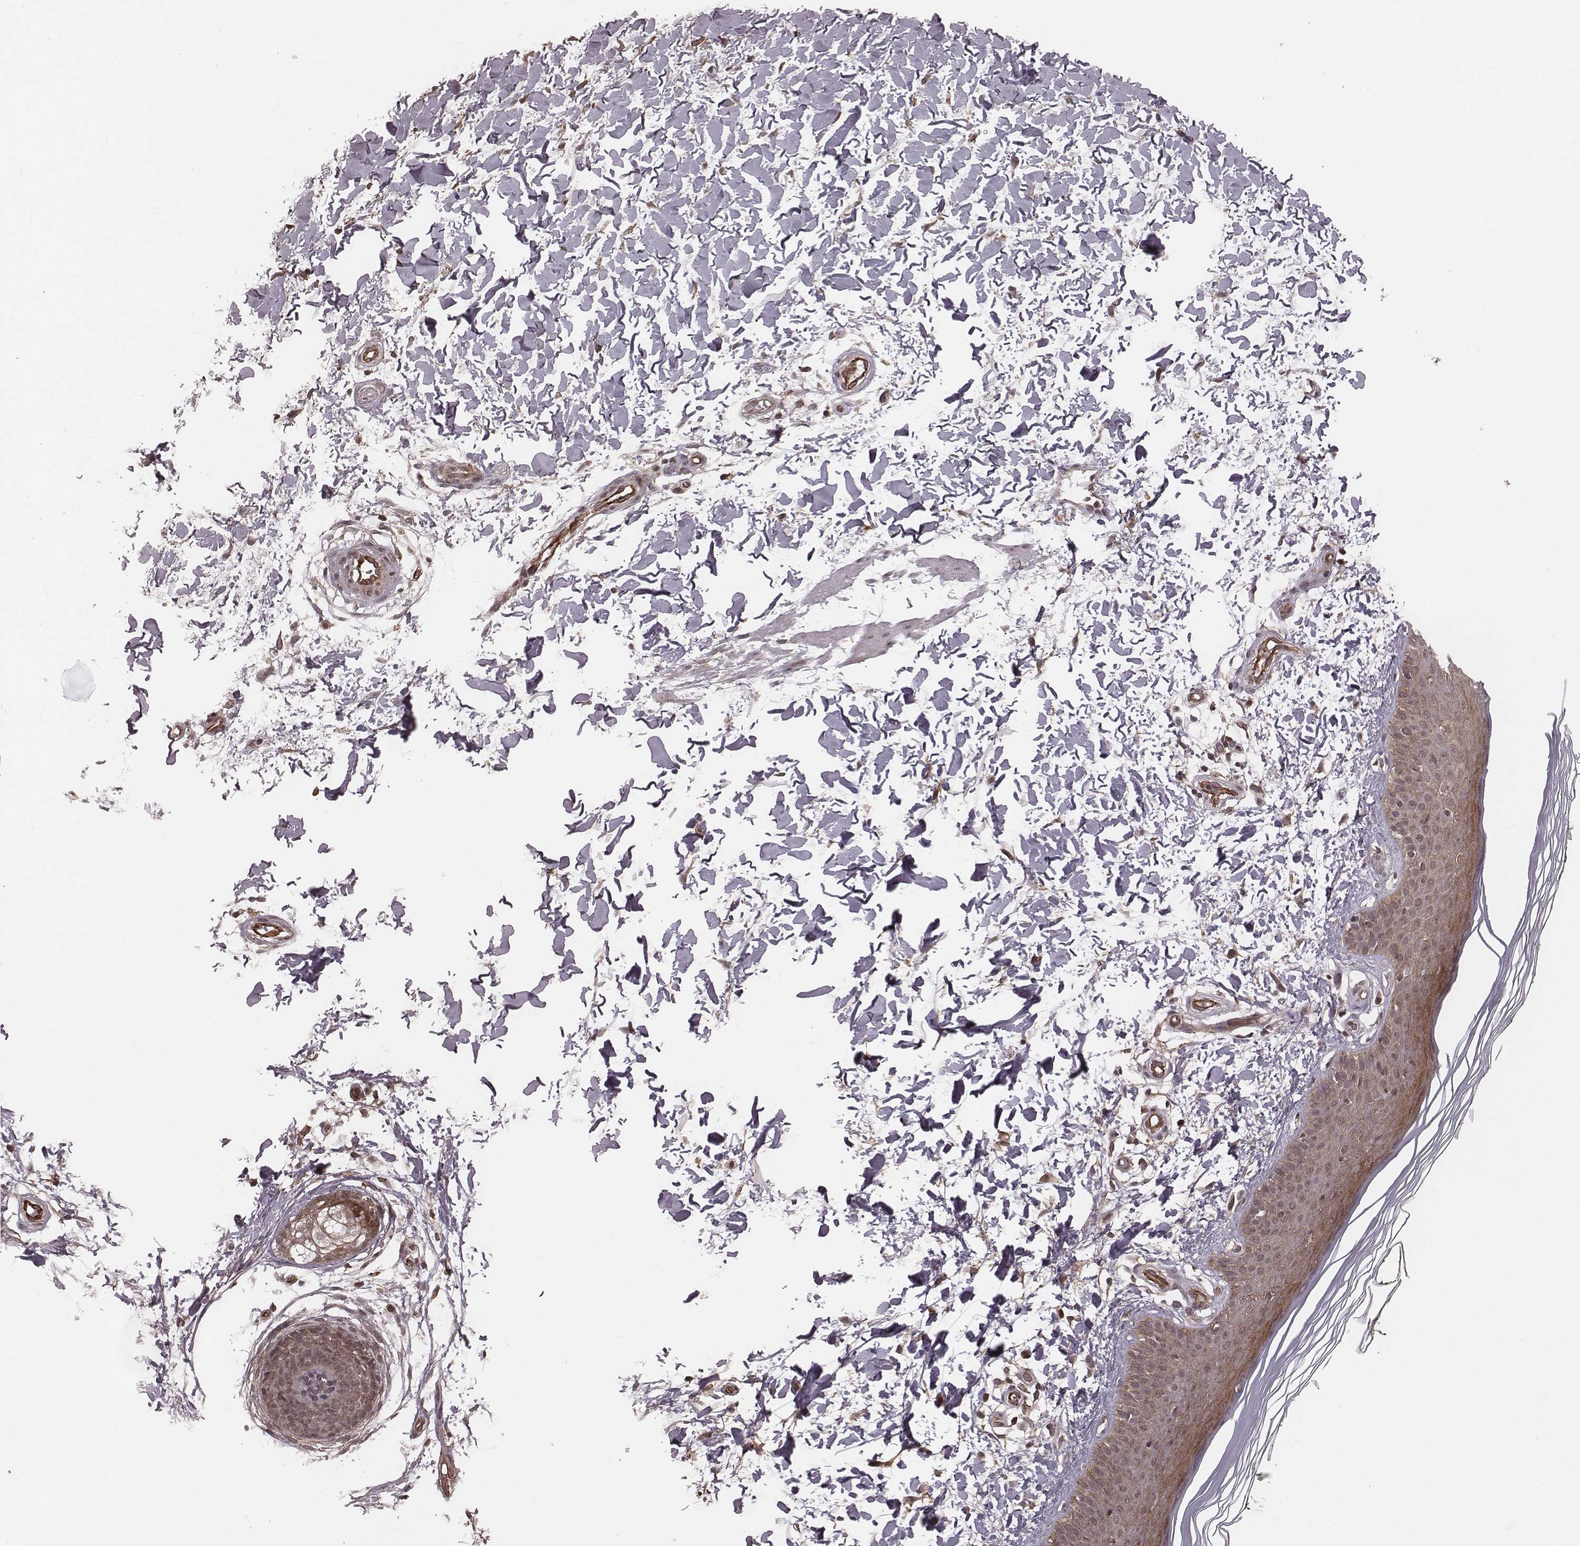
{"staining": {"intensity": "moderate", "quantity": "25%-75%", "location": "nuclear"}, "tissue": "skin", "cell_type": "Fibroblasts", "image_type": "normal", "snomed": [{"axis": "morphology", "description": "Normal tissue, NOS"}, {"axis": "topography", "description": "Skin"}], "caption": "Fibroblasts reveal medium levels of moderate nuclear expression in about 25%-75% of cells in unremarkable skin. Nuclei are stained in blue.", "gene": "RPL3", "patient": {"sex": "female", "age": 62}}